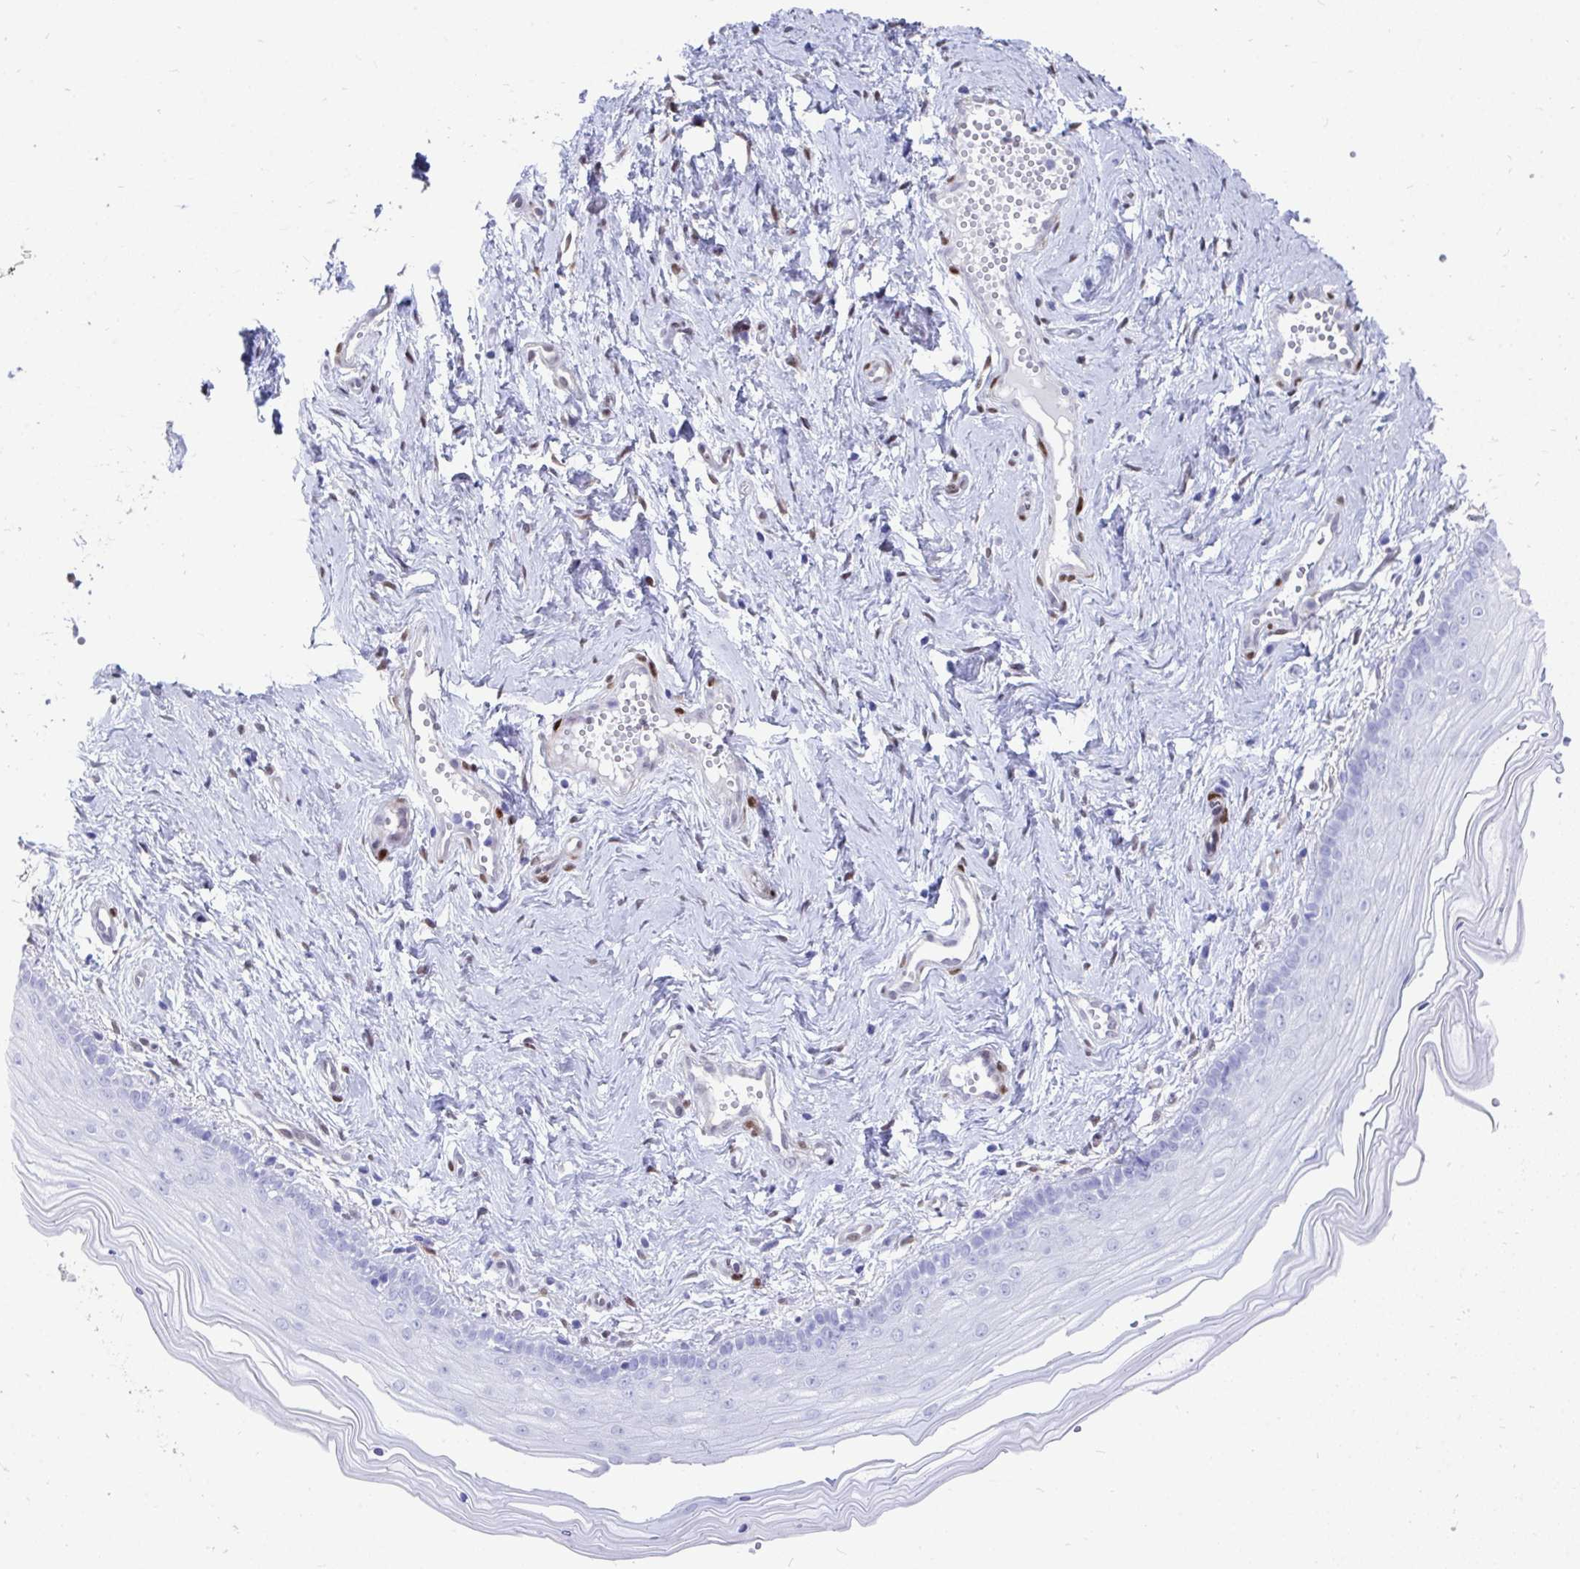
{"staining": {"intensity": "moderate", "quantity": "<25%", "location": "nuclear"}, "tissue": "vagina", "cell_type": "Squamous epithelial cells", "image_type": "normal", "snomed": [{"axis": "morphology", "description": "Normal tissue, NOS"}, {"axis": "topography", "description": "Vagina"}], "caption": "Immunohistochemistry image of benign vagina stained for a protein (brown), which displays low levels of moderate nuclear staining in about <25% of squamous epithelial cells.", "gene": "RBPMS", "patient": {"sex": "female", "age": 38}}